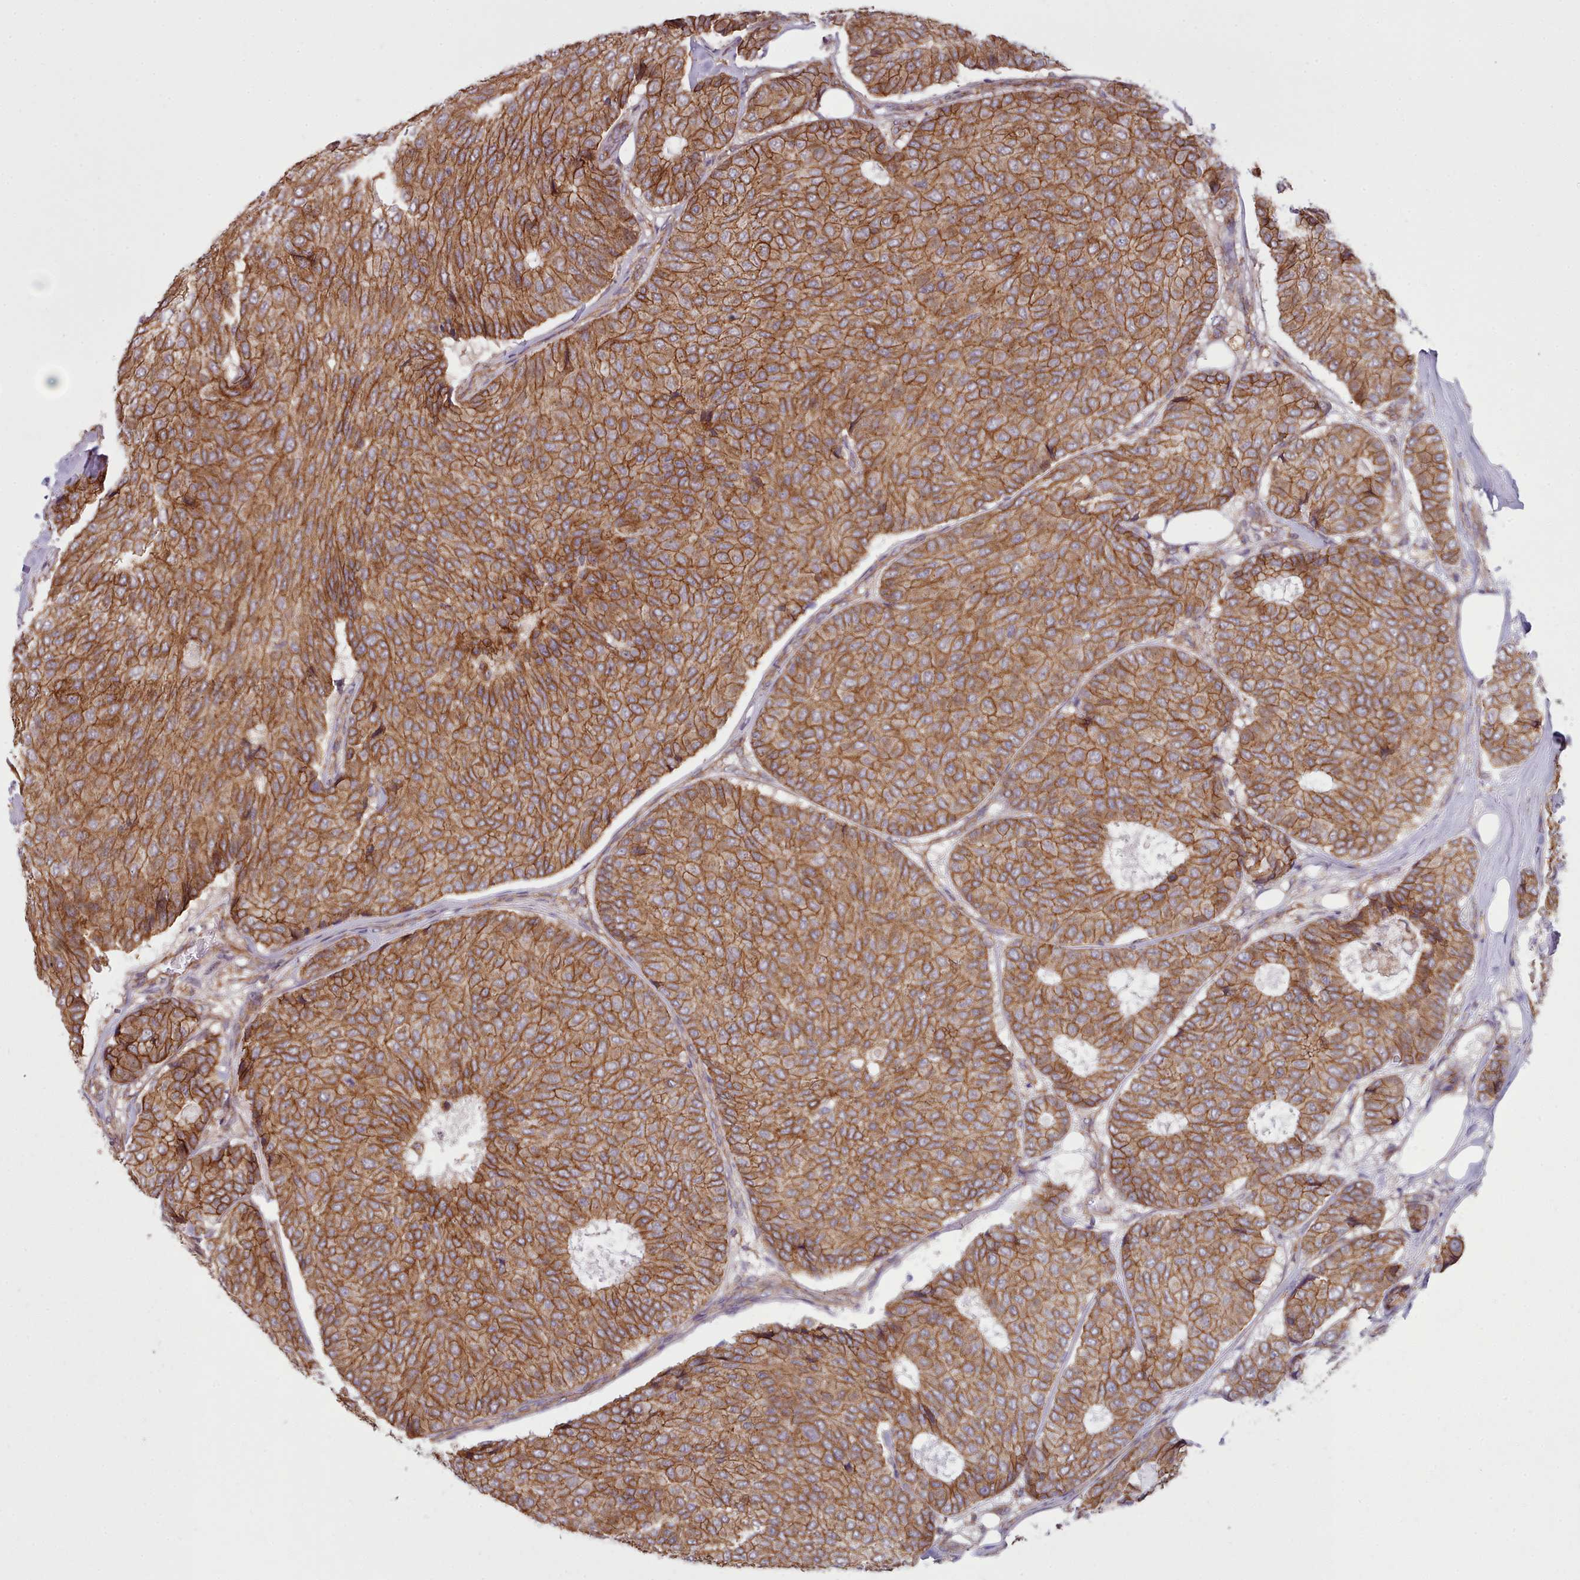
{"staining": {"intensity": "strong", "quantity": ">75%", "location": "cytoplasmic/membranous"}, "tissue": "breast cancer", "cell_type": "Tumor cells", "image_type": "cancer", "snomed": [{"axis": "morphology", "description": "Duct carcinoma"}, {"axis": "topography", "description": "Breast"}], "caption": "Immunohistochemical staining of human breast cancer (infiltrating ductal carcinoma) demonstrates high levels of strong cytoplasmic/membranous protein positivity in approximately >75% of tumor cells.", "gene": "MRPL46", "patient": {"sex": "female", "age": 75}}